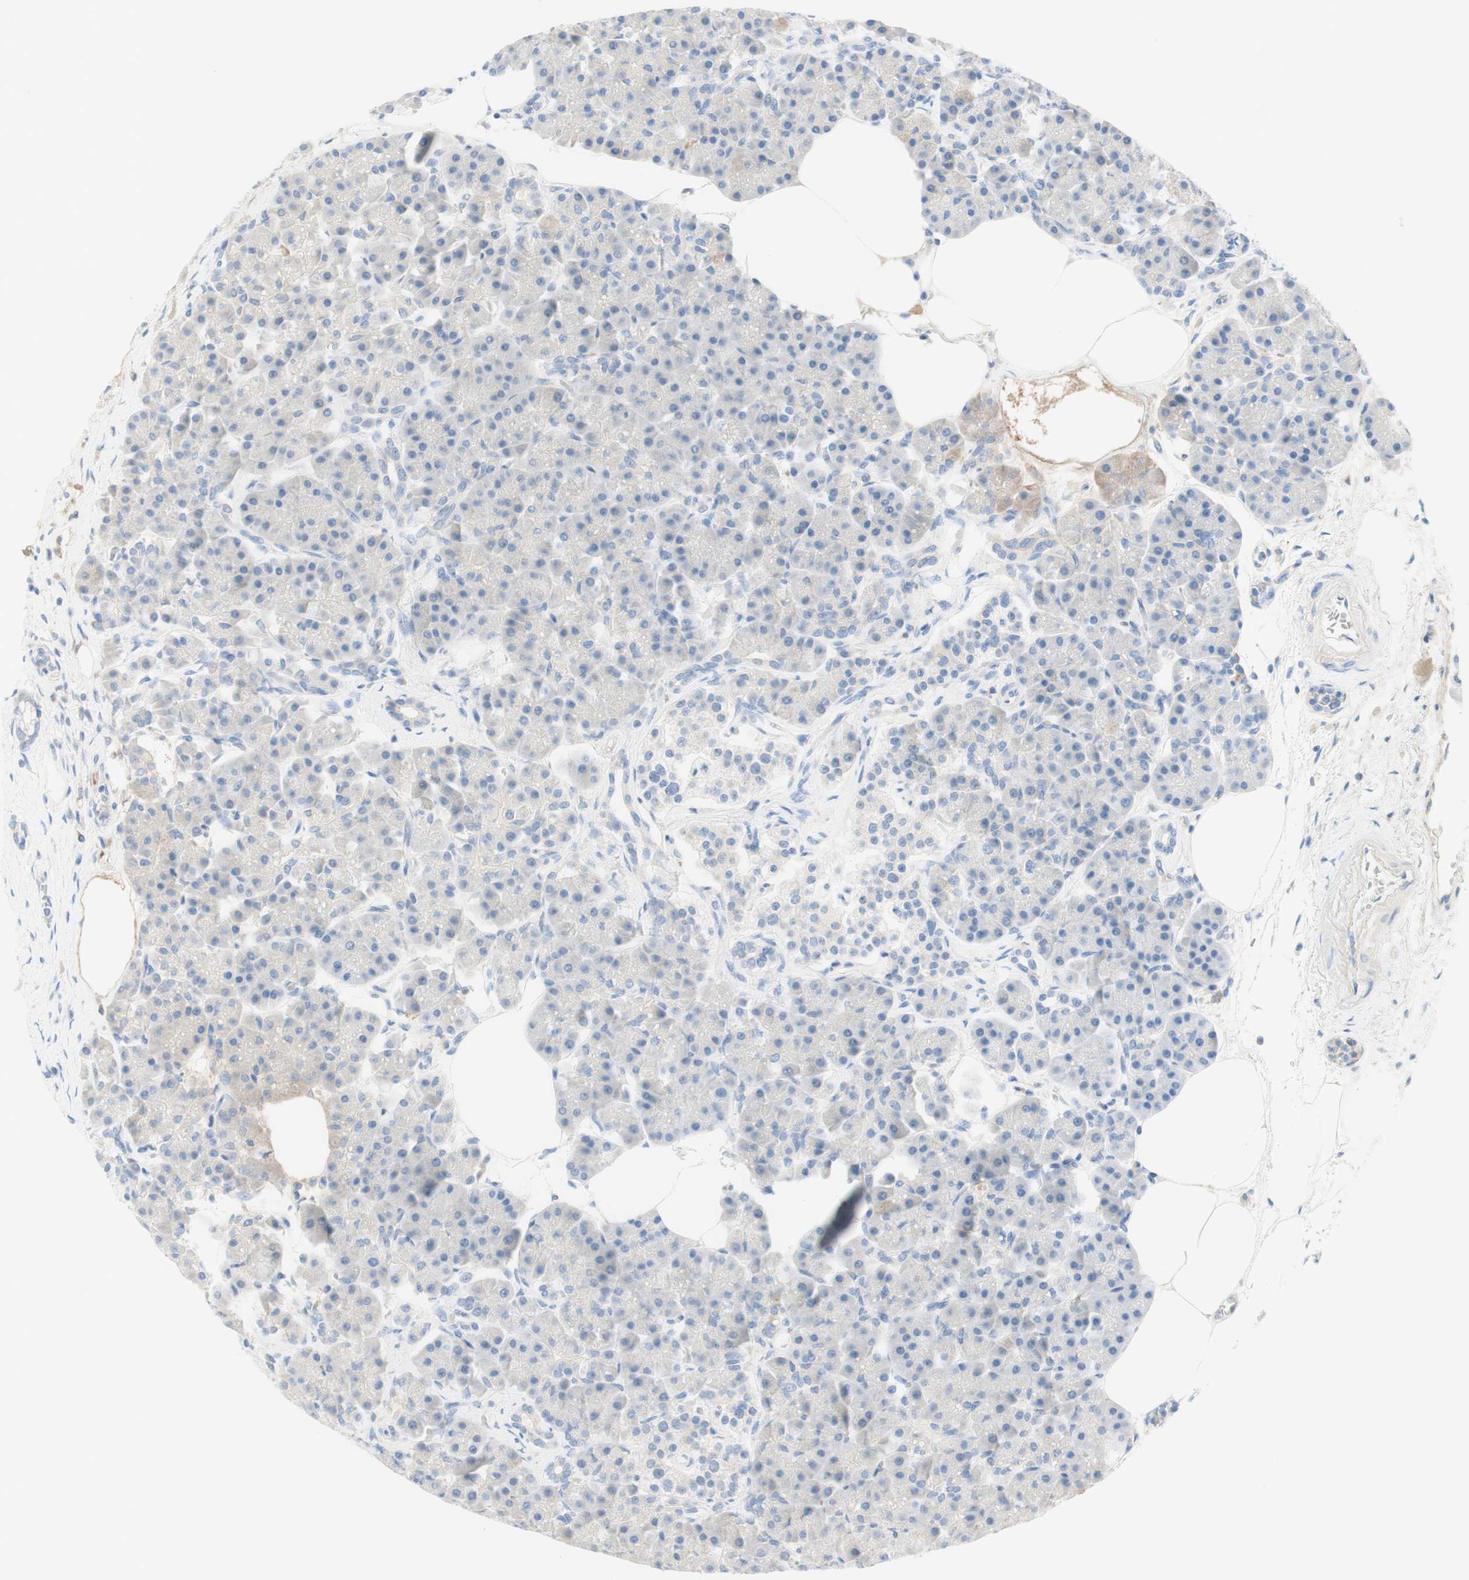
{"staining": {"intensity": "negative", "quantity": "none", "location": "none"}, "tissue": "pancreas", "cell_type": "Exocrine glandular cells", "image_type": "normal", "snomed": [{"axis": "morphology", "description": "Normal tissue, NOS"}, {"axis": "topography", "description": "Pancreas"}], "caption": "Protein analysis of benign pancreas displays no significant positivity in exocrine glandular cells. (DAB (3,3'-diaminobenzidine) immunohistochemistry (IHC), high magnification).", "gene": "KNG1", "patient": {"sex": "female", "age": 70}}